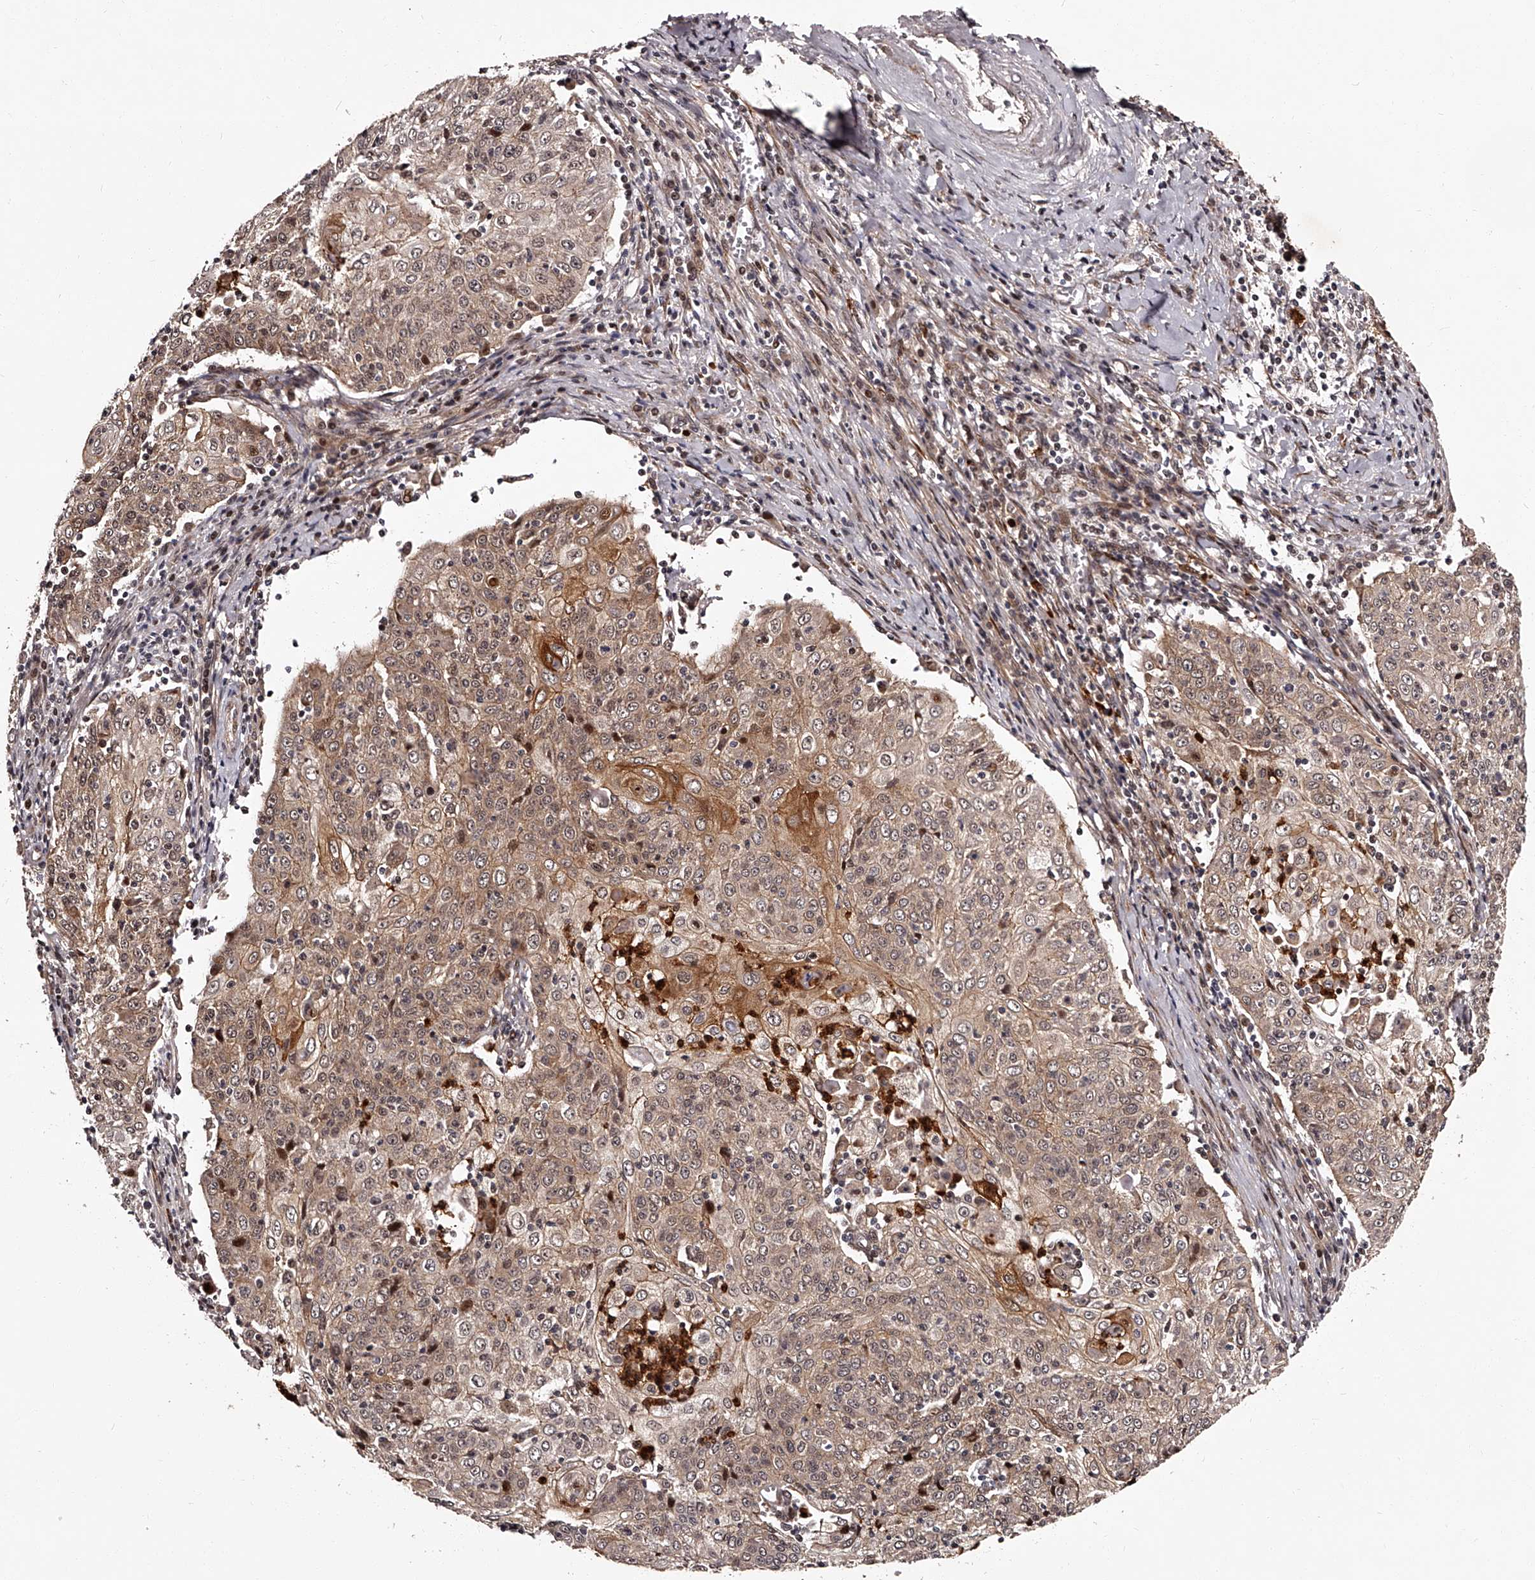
{"staining": {"intensity": "weak", "quantity": ">75%", "location": "cytoplasmic/membranous"}, "tissue": "cervical cancer", "cell_type": "Tumor cells", "image_type": "cancer", "snomed": [{"axis": "morphology", "description": "Squamous cell carcinoma, NOS"}, {"axis": "topography", "description": "Cervix"}], "caption": "Immunohistochemical staining of cervical cancer displays low levels of weak cytoplasmic/membranous protein positivity in about >75% of tumor cells.", "gene": "RSC1A1", "patient": {"sex": "female", "age": 48}}